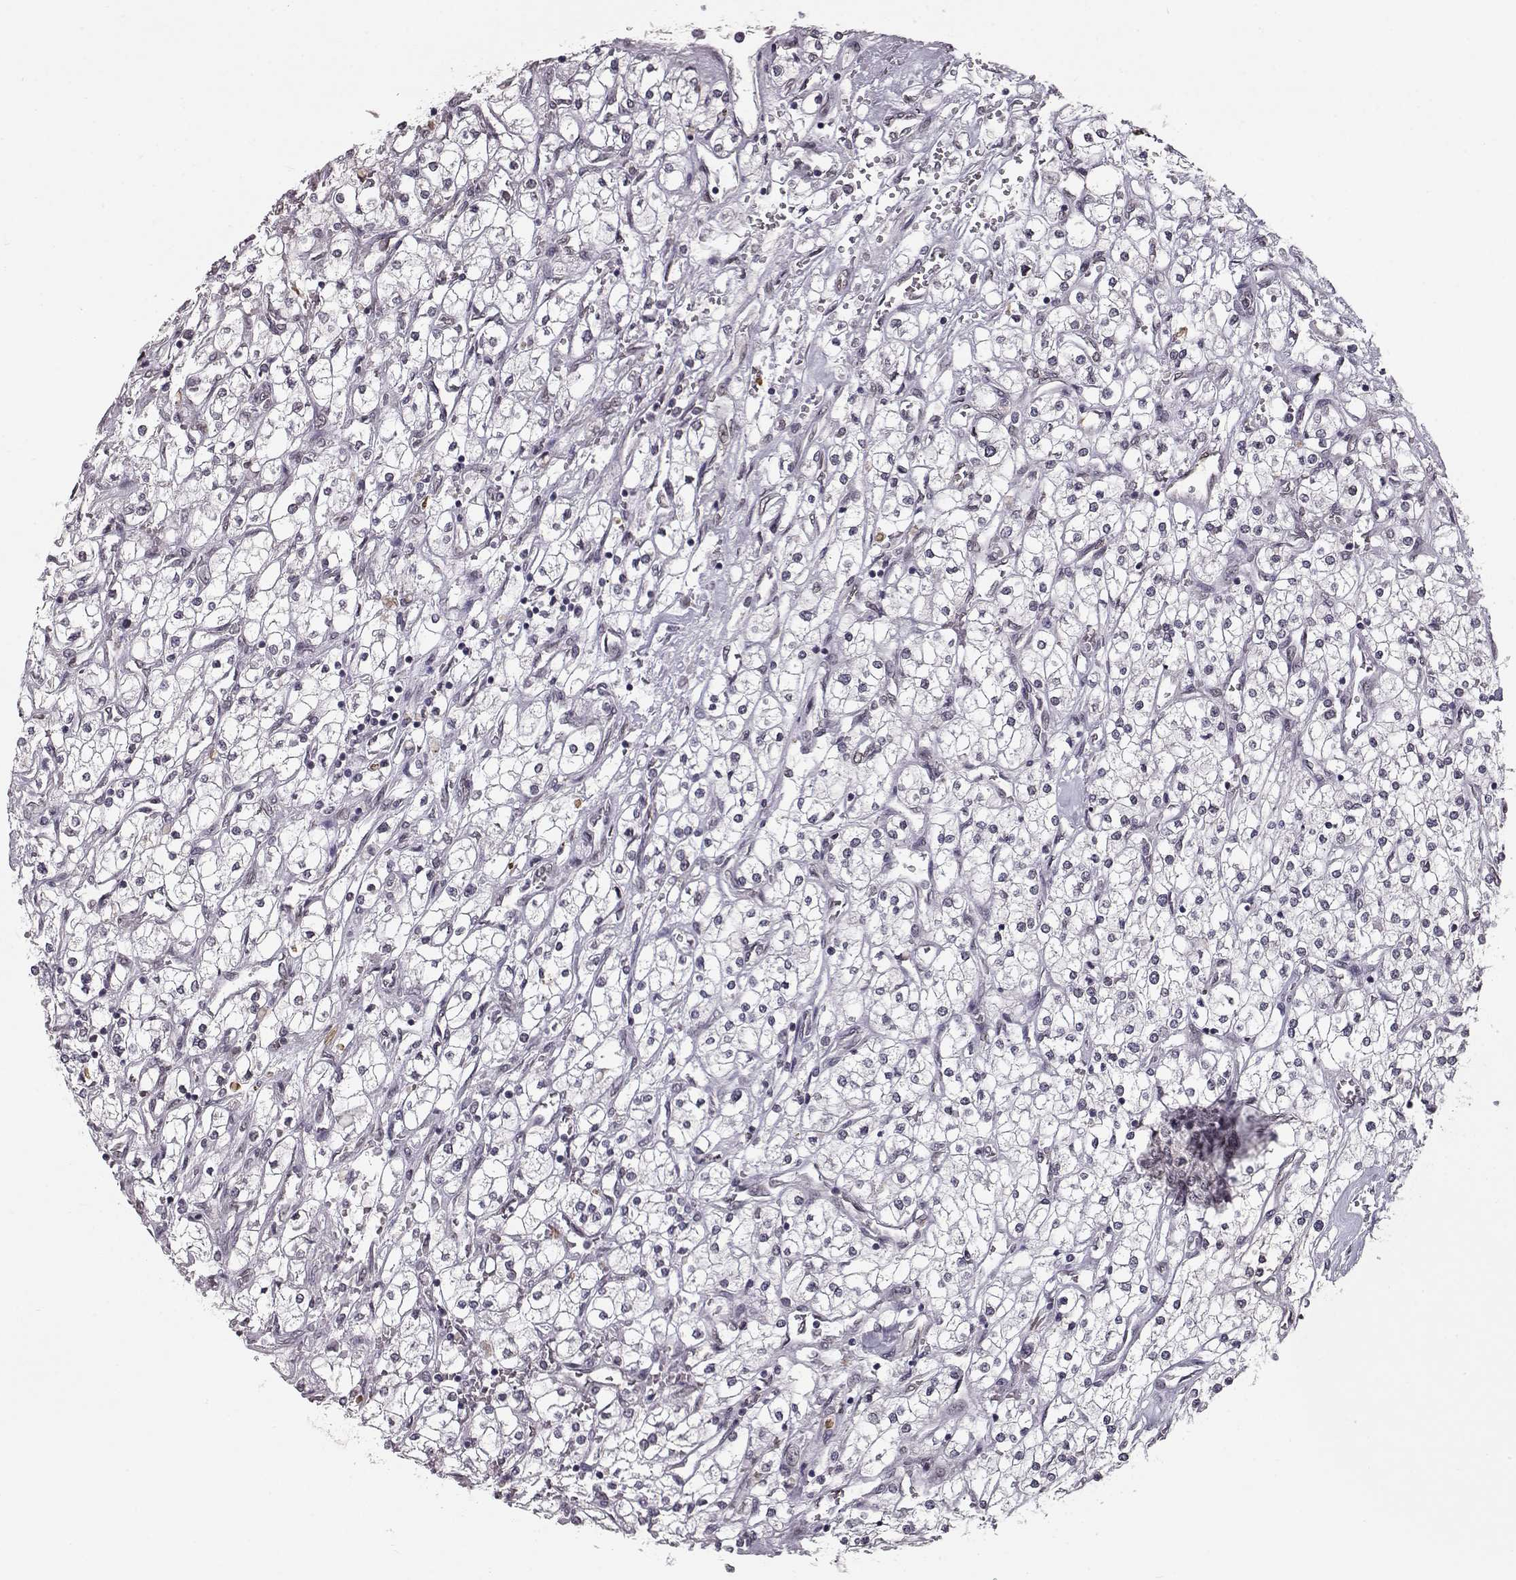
{"staining": {"intensity": "negative", "quantity": "none", "location": "none"}, "tissue": "renal cancer", "cell_type": "Tumor cells", "image_type": "cancer", "snomed": [{"axis": "morphology", "description": "Adenocarcinoma, NOS"}, {"axis": "topography", "description": "Kidney"}], "caption": "Immunohistochemistry image of neoplastic tissue: human renal adenocarcinoma stained with DAB (3,3'-diaminobenzidine) reveals no significant protein expression in tumor cells. (Brightfield microscopy of DAB (3,3'-diaminobenzidine) IHC at high magnification).", "gene": "NUP37", "patient": {"sex": "male", "age": 80}}